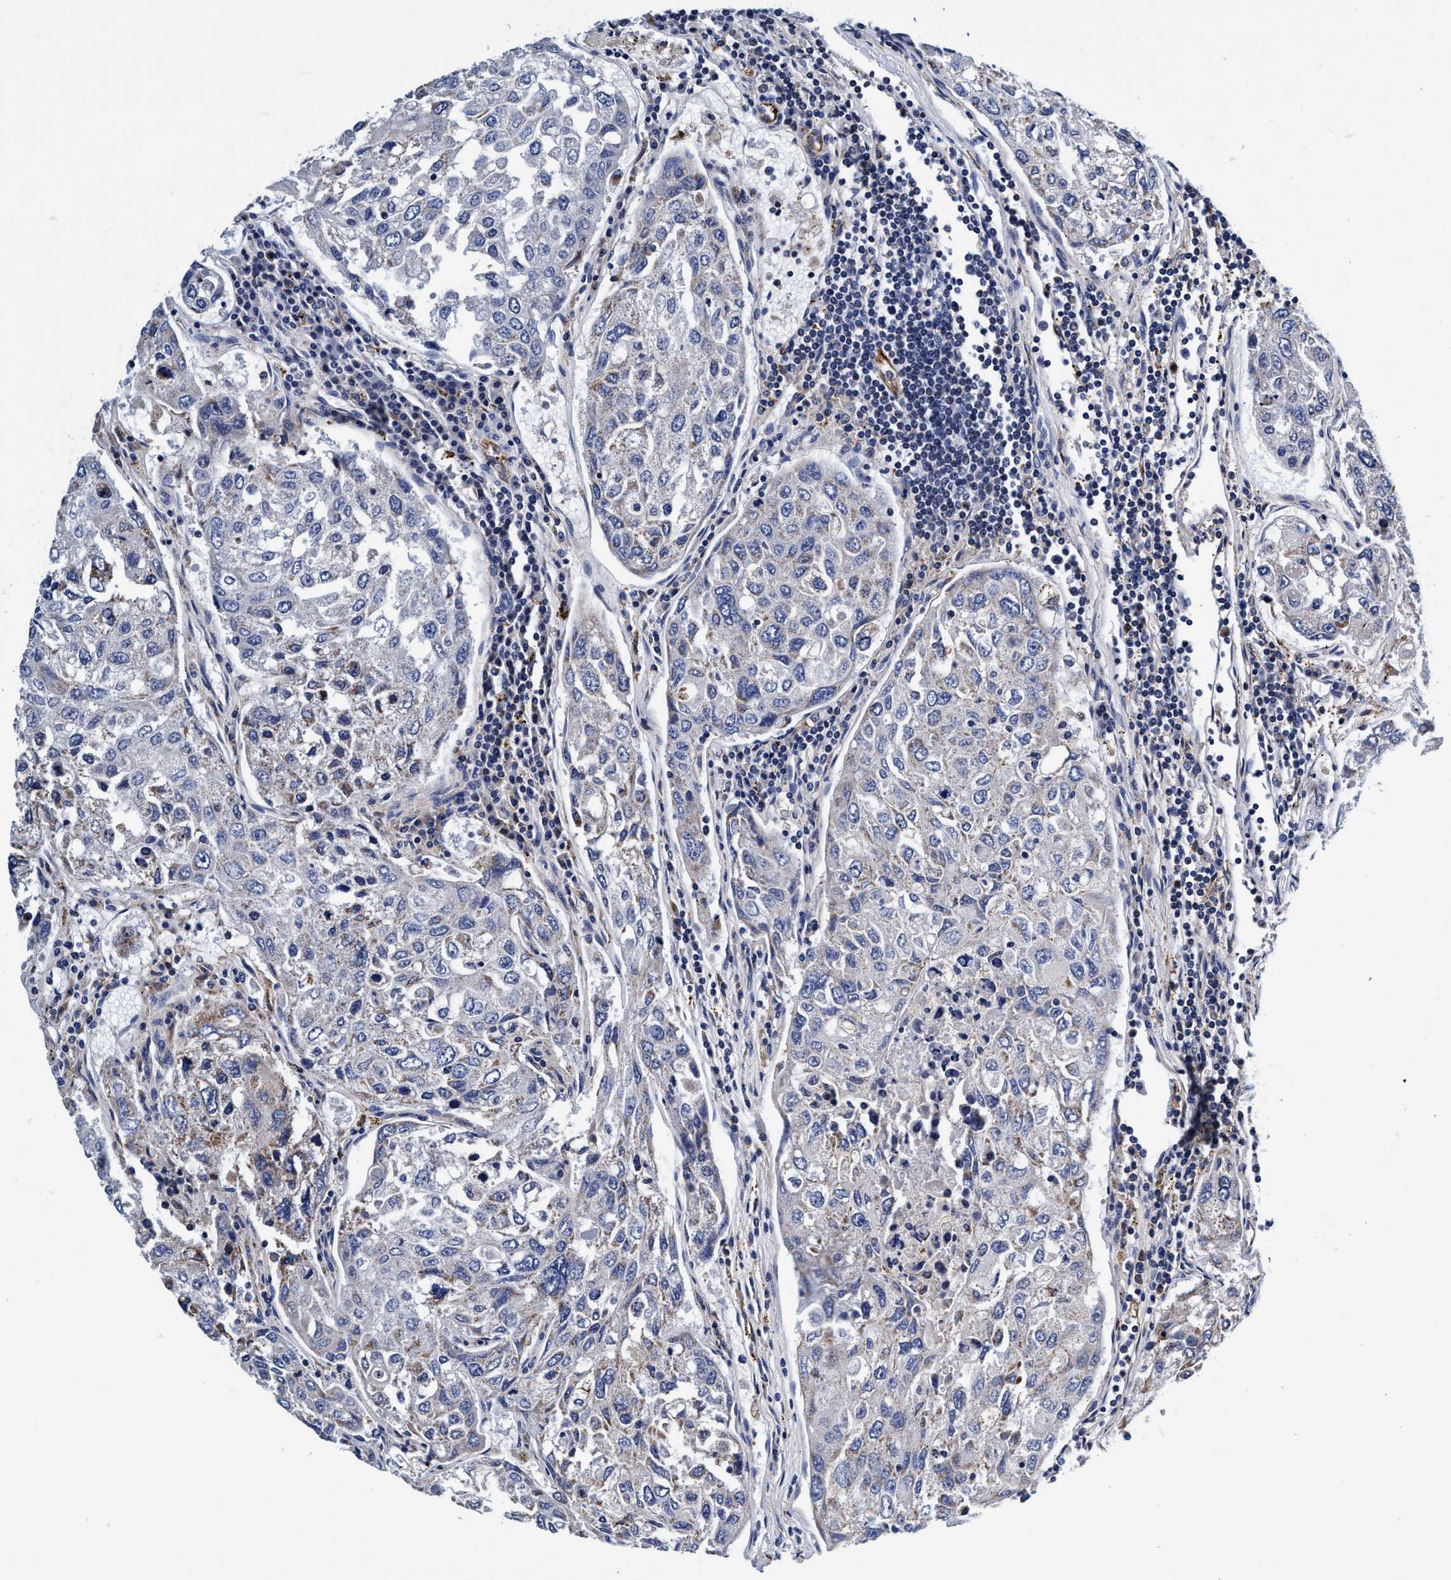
{"staining": {"intensity": "negative", "quantity": "none", "location": "none"}, "tissue": "urothelial cancer", "cell_type": "Tumor cells", "image_type": "cancer", "snomed": [{"axis": "morphology", "description": "Urothelial carcinoma, High grade"}, {"axis": "topography", "description": "Lymph node"}, {"axis": "topography", "description": "Urinary bladder"}], "caption": "Urothelial cancer stained for a protein using IHC reveals no expression tumor cells.", "gene": "UBALD2", "patient": {"sex": "male", "age": 51}}